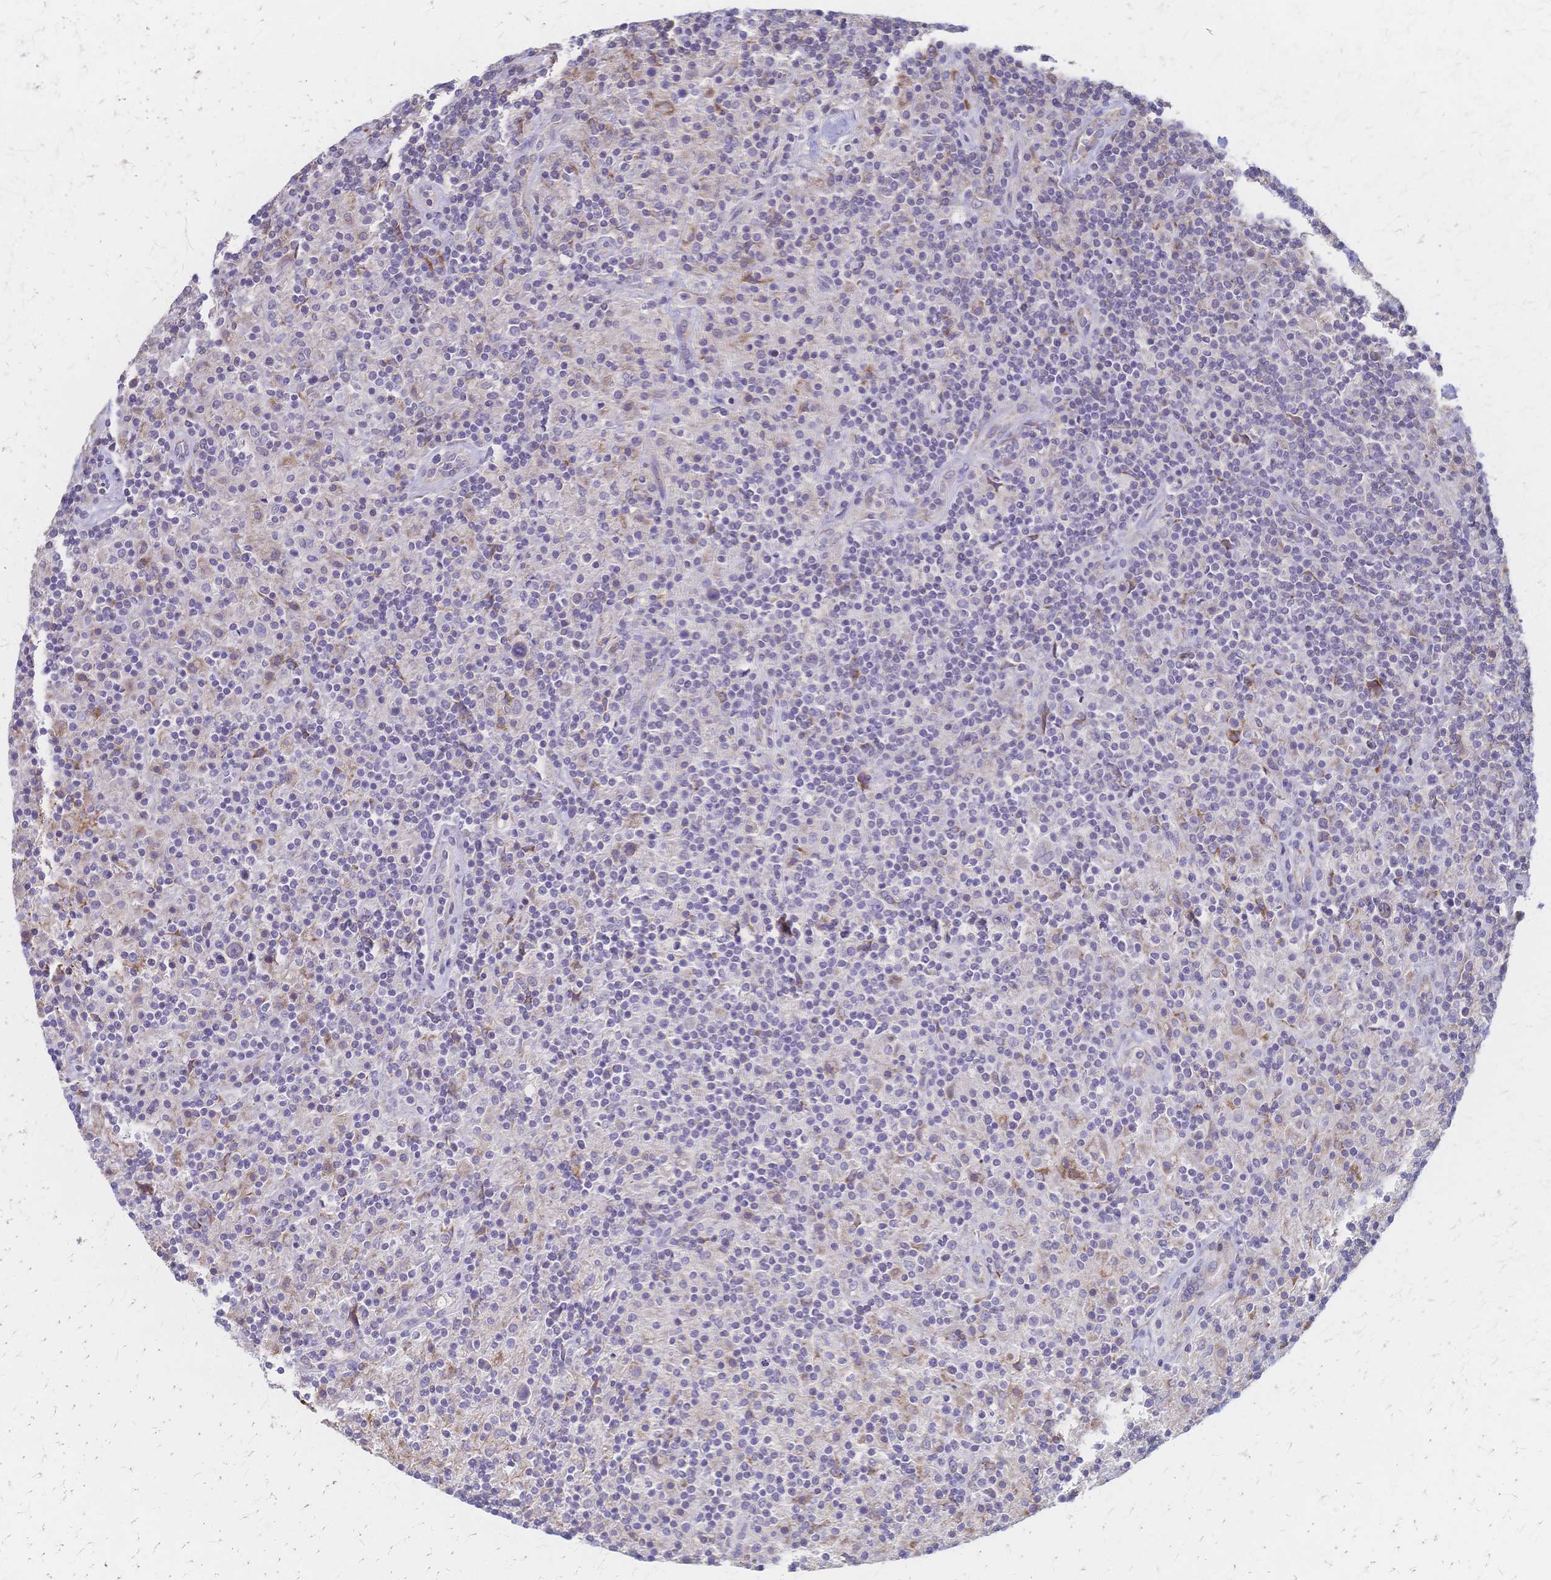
{"staining": {"intensity": "weak", "quantity": ">75%", "location": "cytoplasmic/membranous"}, "tissue": "lymphoma", "cell_type": "Tumor cells", "image_type": "cancer", "snomed": [{"axis": "morphology", "description": "Hodgkin's disease, NOS"}, {"axis": "topography", "description": "Thymus, NOS"}], "caption": "A micrograph showing weak cytoplasmic/membranous positivity in about >75% of tumor cells in Hodgkin's disease, as visualized by brown immunohistochemical staining.", "gene": "CYB5A", "patient": {"sex": "female", "age": 17}}